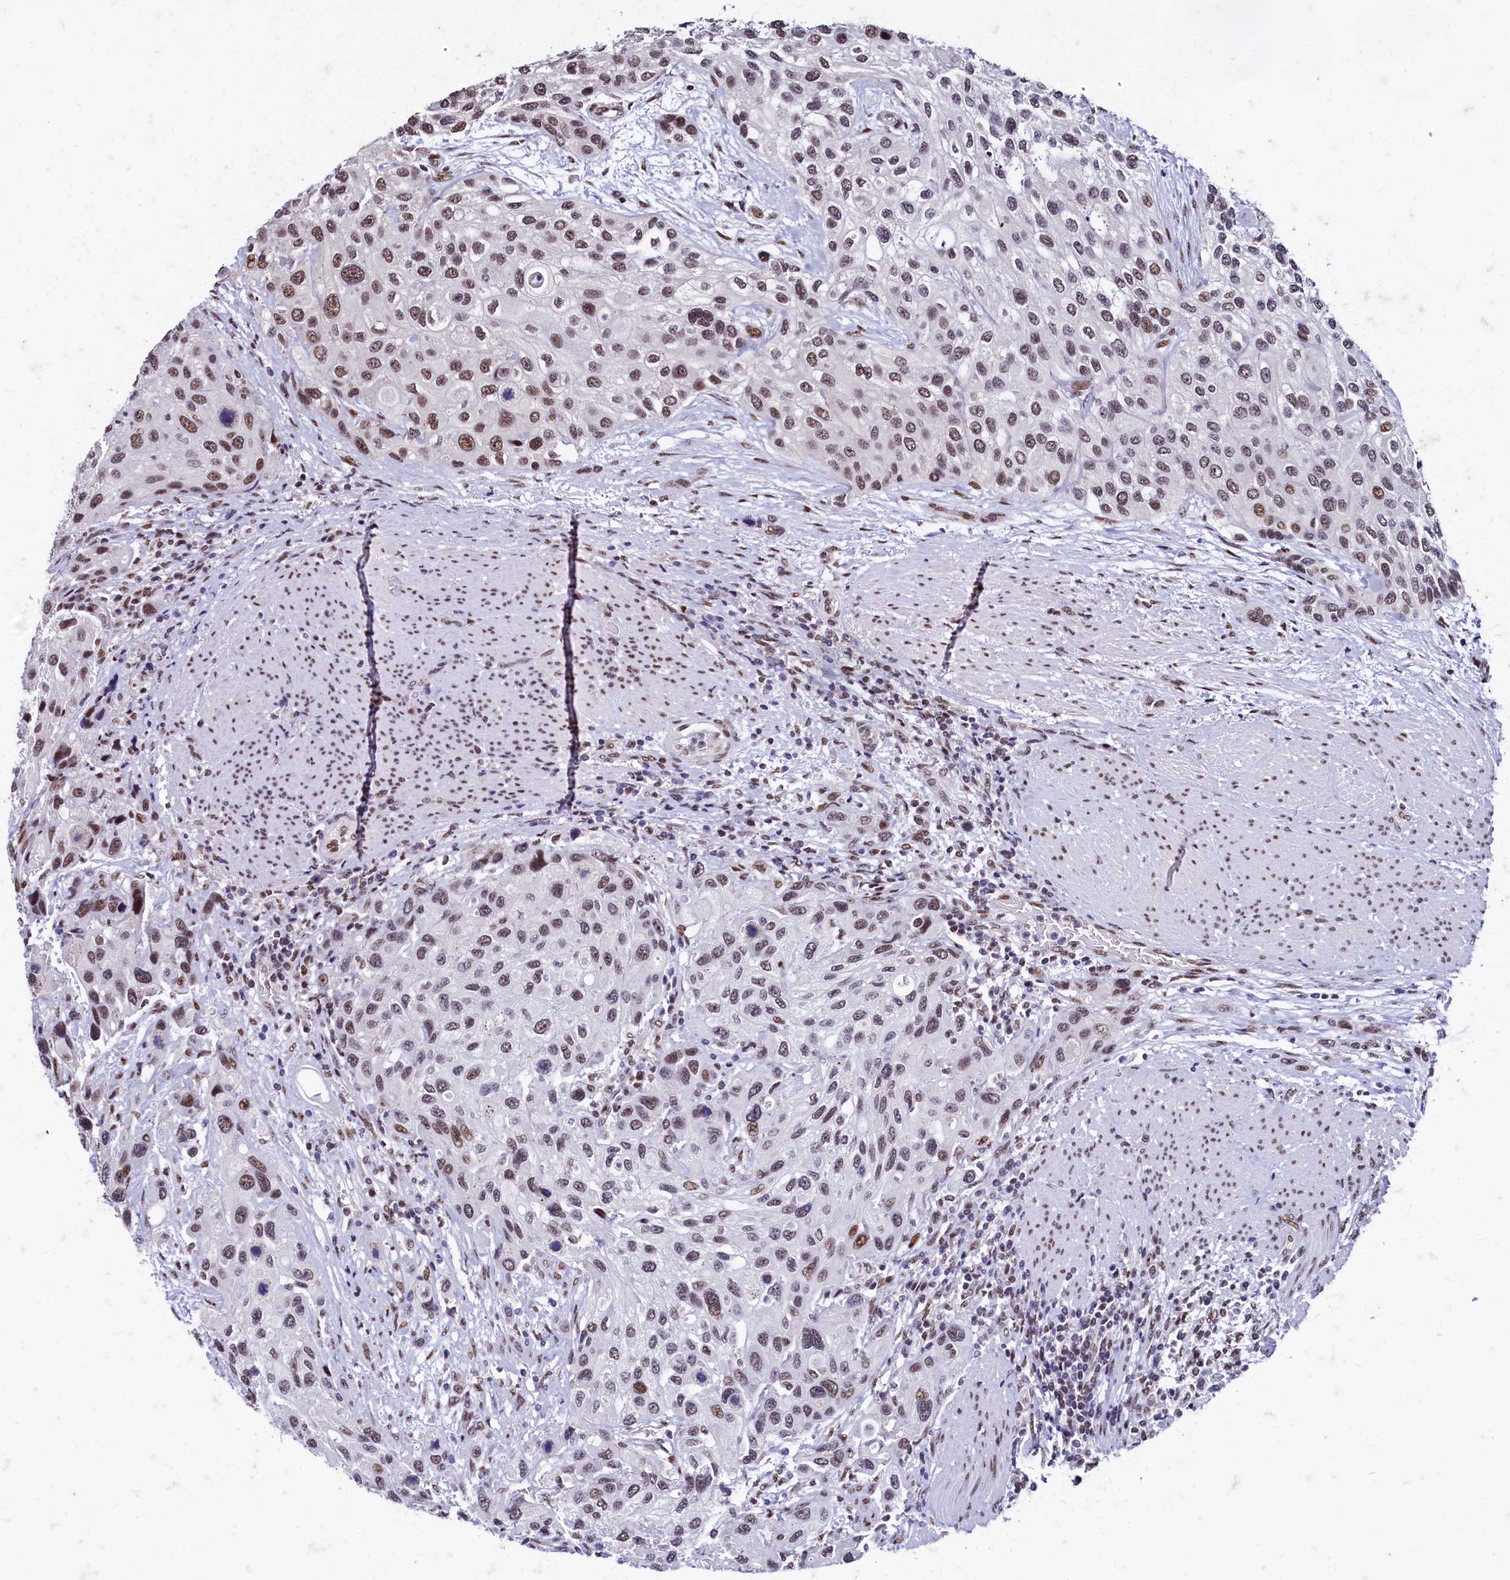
{"staining": {"intensity": "moderate", "quantity": "25%-75%", "location": "nuclear"}, "tissue": "urothelial cancer", "cell_type": "Tumor cells", "image_type": "cancer", "snomed": [{"axis": "morphology", "description": "Normal tissue, NOS"}, {"axis": "morphology", "description": "Urothelial carcinoma, High grade"}, {"axis": "topography", "description": "Vascular tissue"}, {"axis": "topography", "description": "Urinary bladder"}], "caption": "Immunohistochemical staining of human urothelial cancer displays medium levels of moderate nuclear protein expression in approximately 25%-75% of tumor cells.", "gene": "CPSF7", "patient": {"sex": "female", "age": 56}}